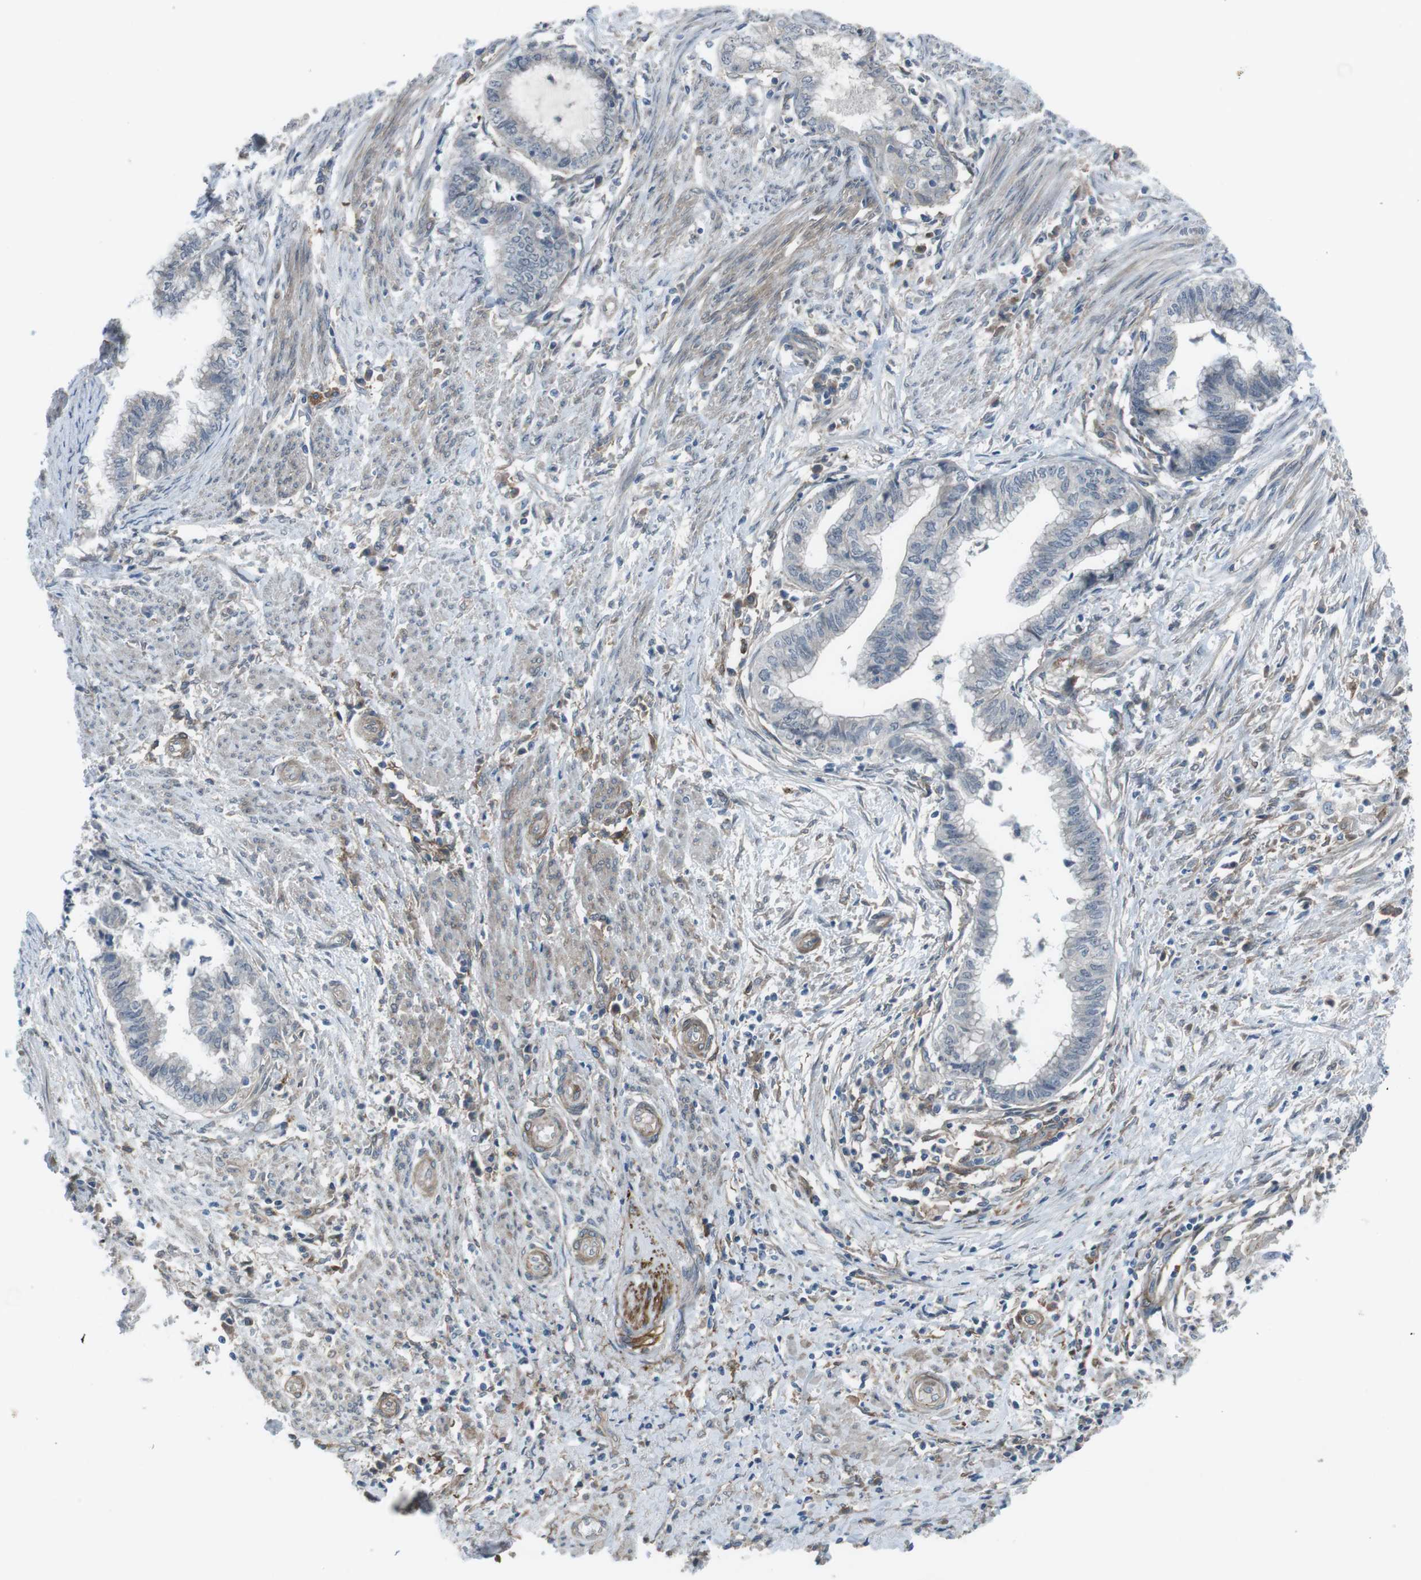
{"staining": {"intensity": "negative", "quantity": "none", "location": "none"}, "tissue": "endometrial cancer", "cell_type": "Tumor cells", "image_type": "cancer", "snomed": [{"axis": "morphology", "description": "Necrosis, NOS"}, {"axis": "morphology", "description": "Adenocarcinoma, NOS"}, {"axis": "topography", "description": "Endometrium"}], "caption": "The histopathology image exhibits no staining of tumor cells in endometrial cancer (adenocarcinoma).", "gene": "ANK2", "patient": {"sex": "female", "age": 79}}